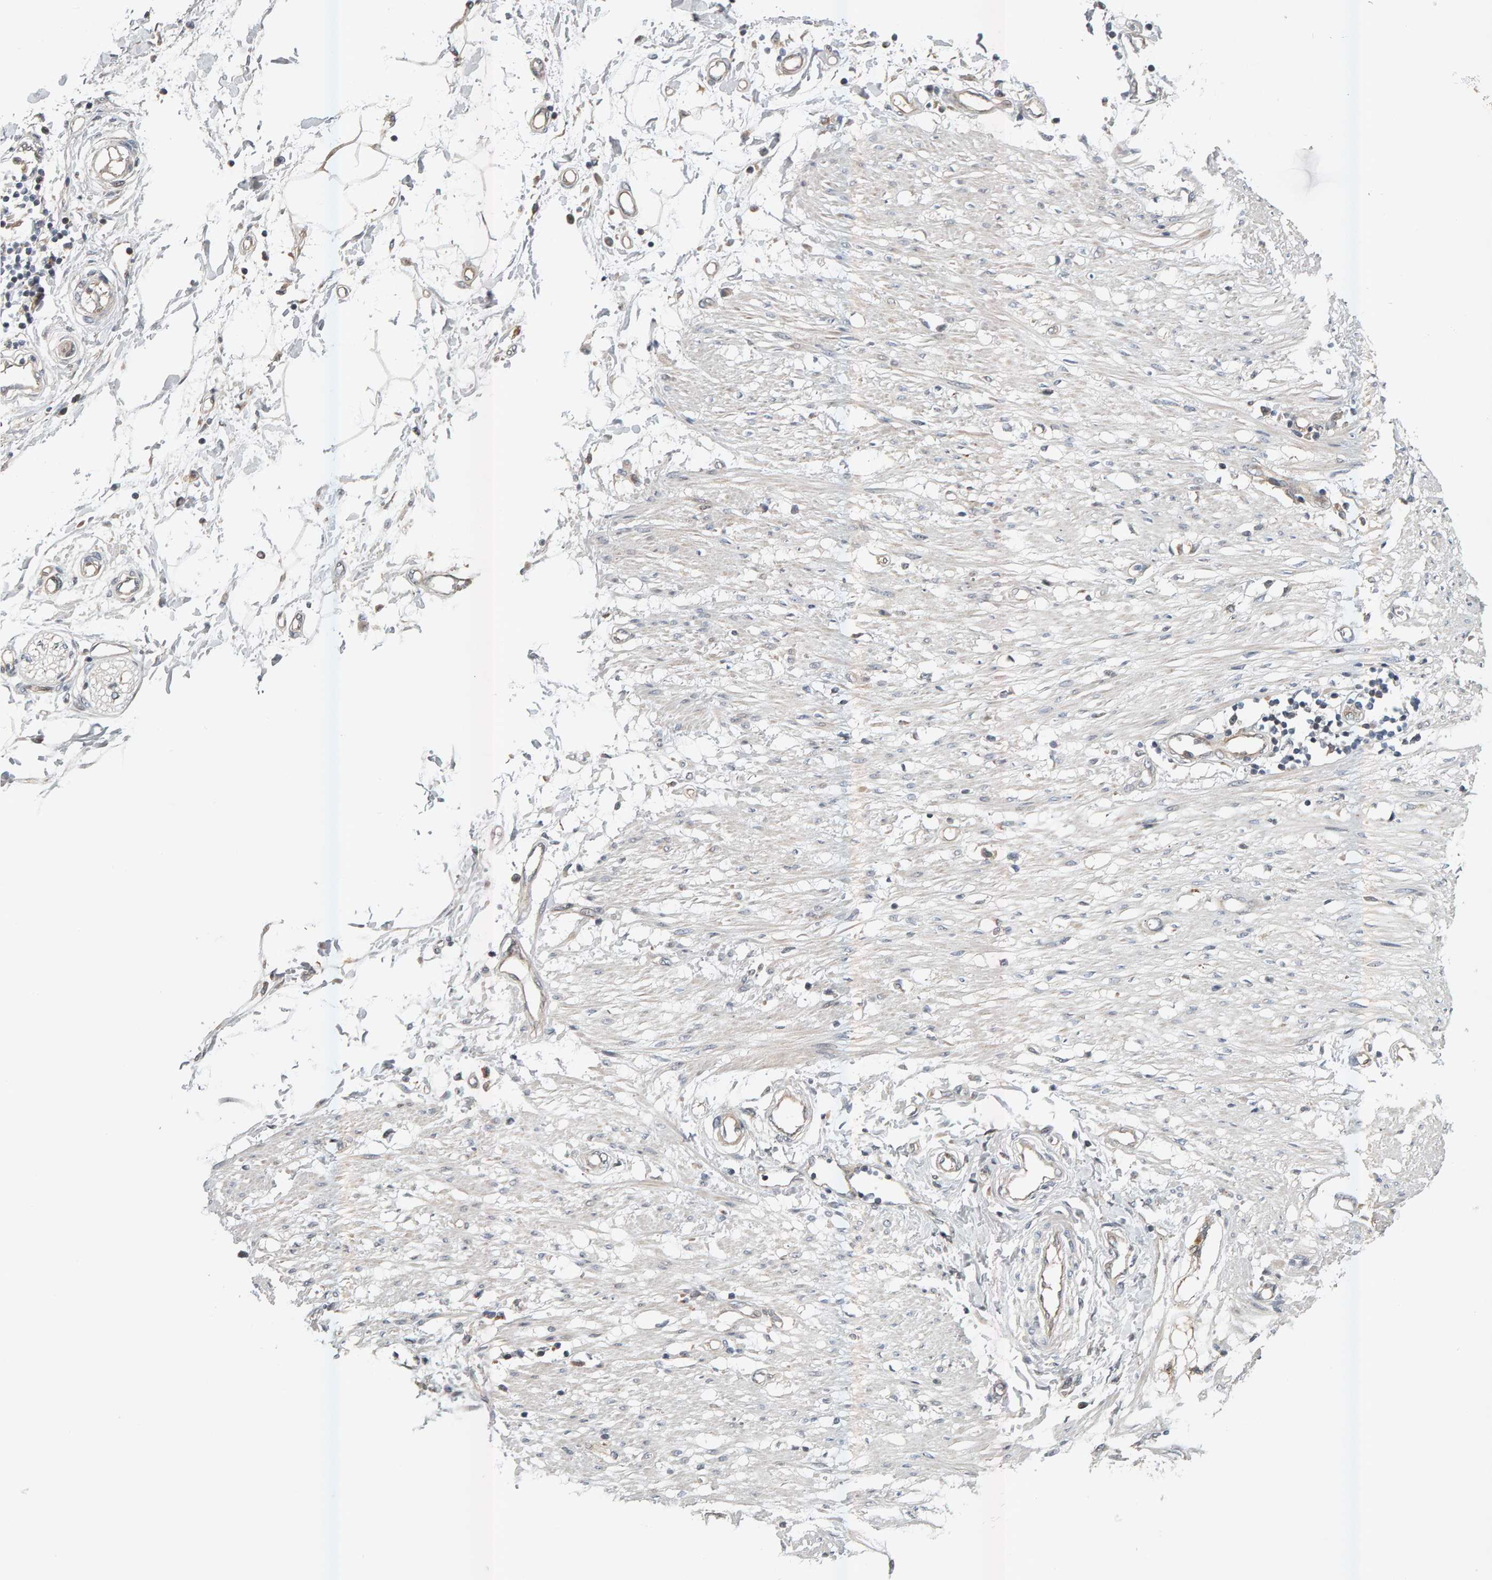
{"staining": {"intensity": "weak", "quantity": "25%-75%", "location": "cytoplasmic/membranous"}, "tissue": "adipose tissue", "cell_type": "Adipocytes", "image_type": "normal", "snomed": [{"axis": "morphology", "description": "Normal tissue, NOS"}, {"axis": "morphology", "description": "Adenocarcinoma, NOS"}, {"axis": "topography", "description": "Colon"}, {"axis": "topography", "description": "Peripheral nerve tissue"}], "caption": "Adipose tissue stained with a brown dye exhibits weak cytoplasmic/membranous positive positivity in approximately 25%-75% of adipocytes.", "gene": "ZNF160", "patient": {"sex": "male", "age": 14}}